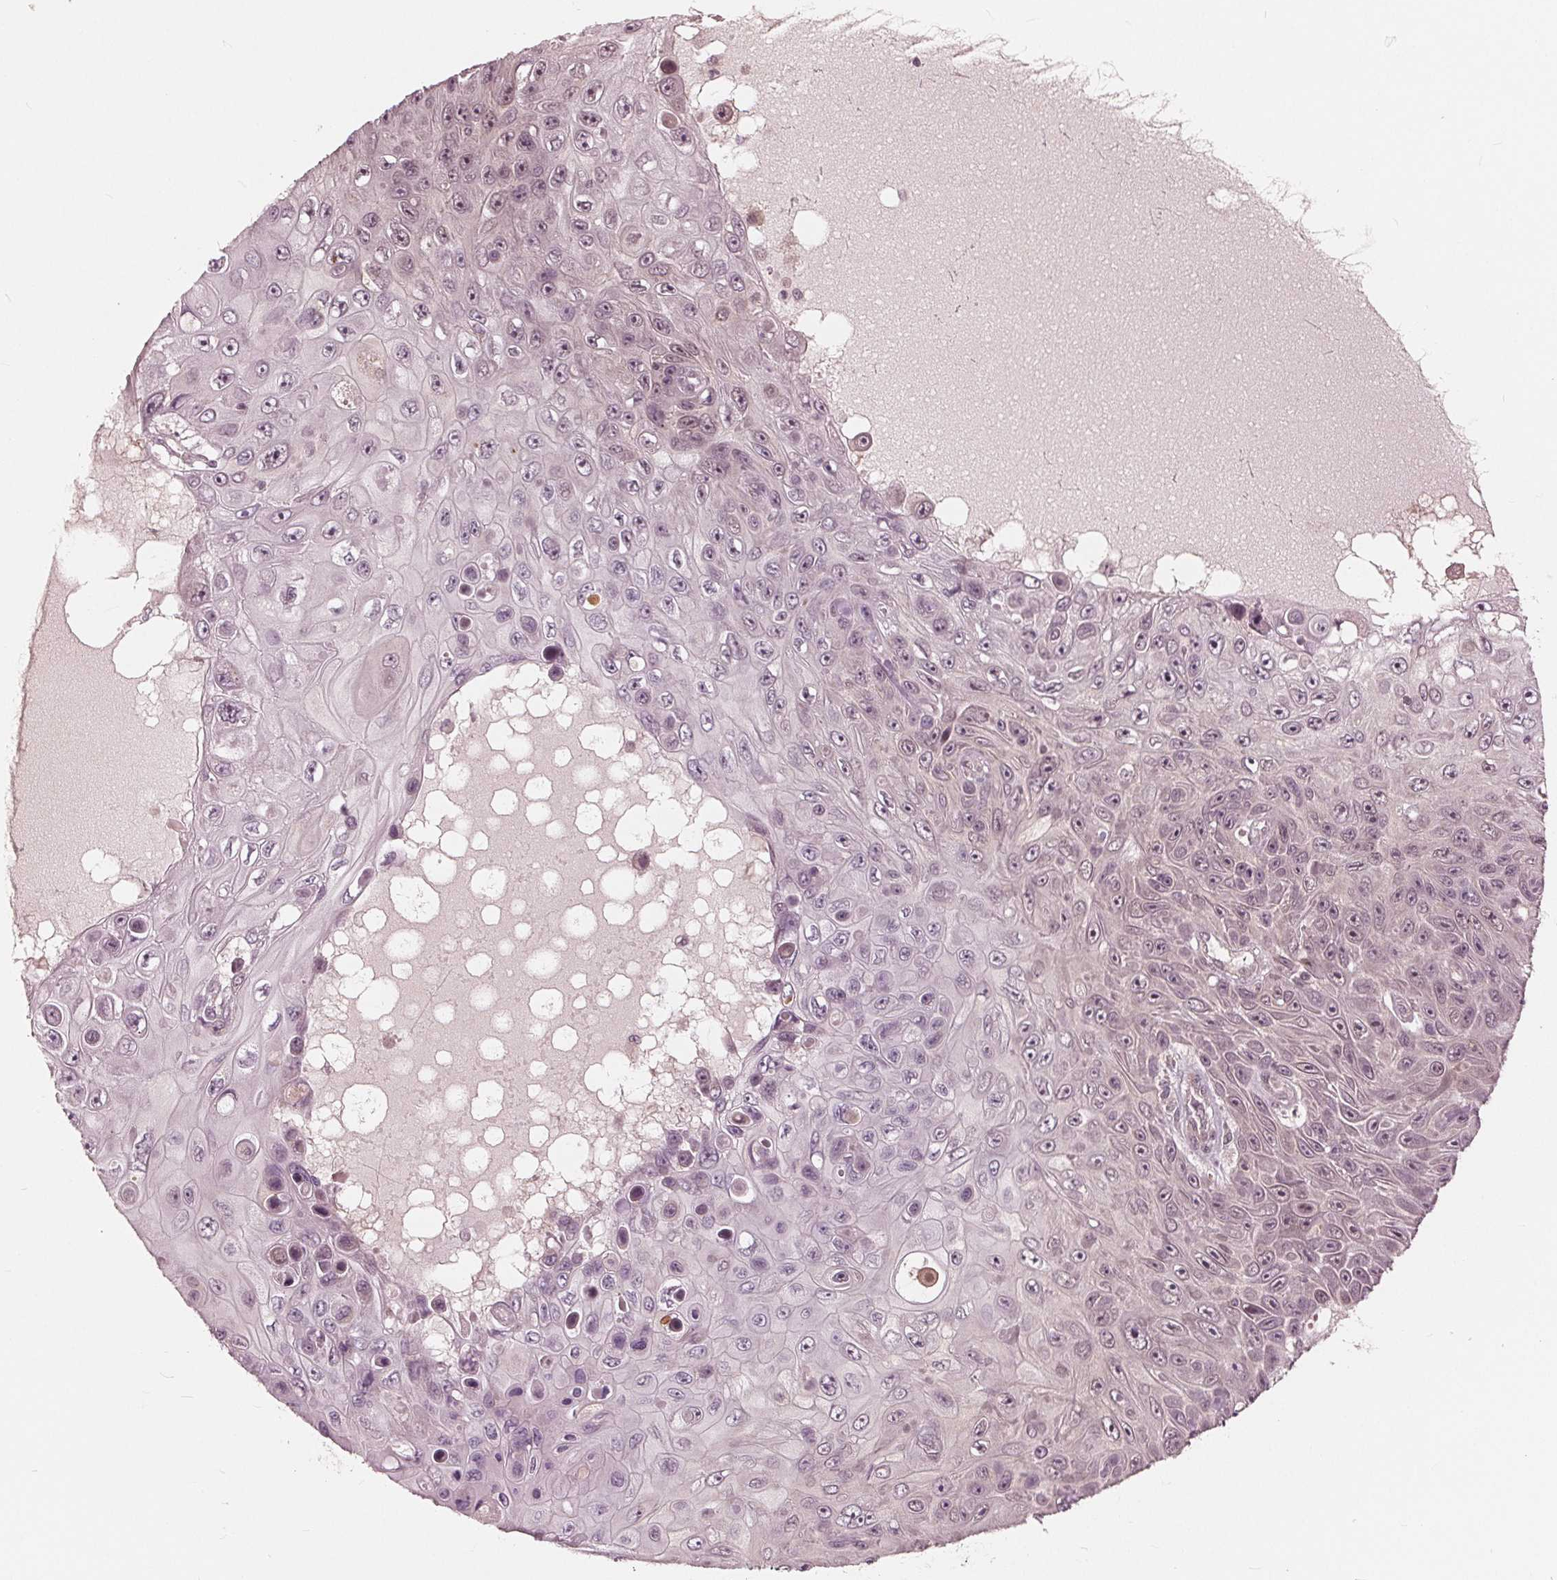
{"staining": {"intensity": "weak", "quantity": "<25%", "location": "nuclear"}, "tissue": "skin cancer", "cell_type": "Tumor cells", "image_type": "cancer", "snomed": [{"axis": "morphology", "description": "Squamous cell carcinoma, NOS"}, {"axis": "topography", "description": "Skin"}], "caption": "Immunohistochemical staining of human skin cancer exhibits no significant positivity in tumor cells.", "gene": "UBALD1", "patient": {"sex": "male", "age": 82}}